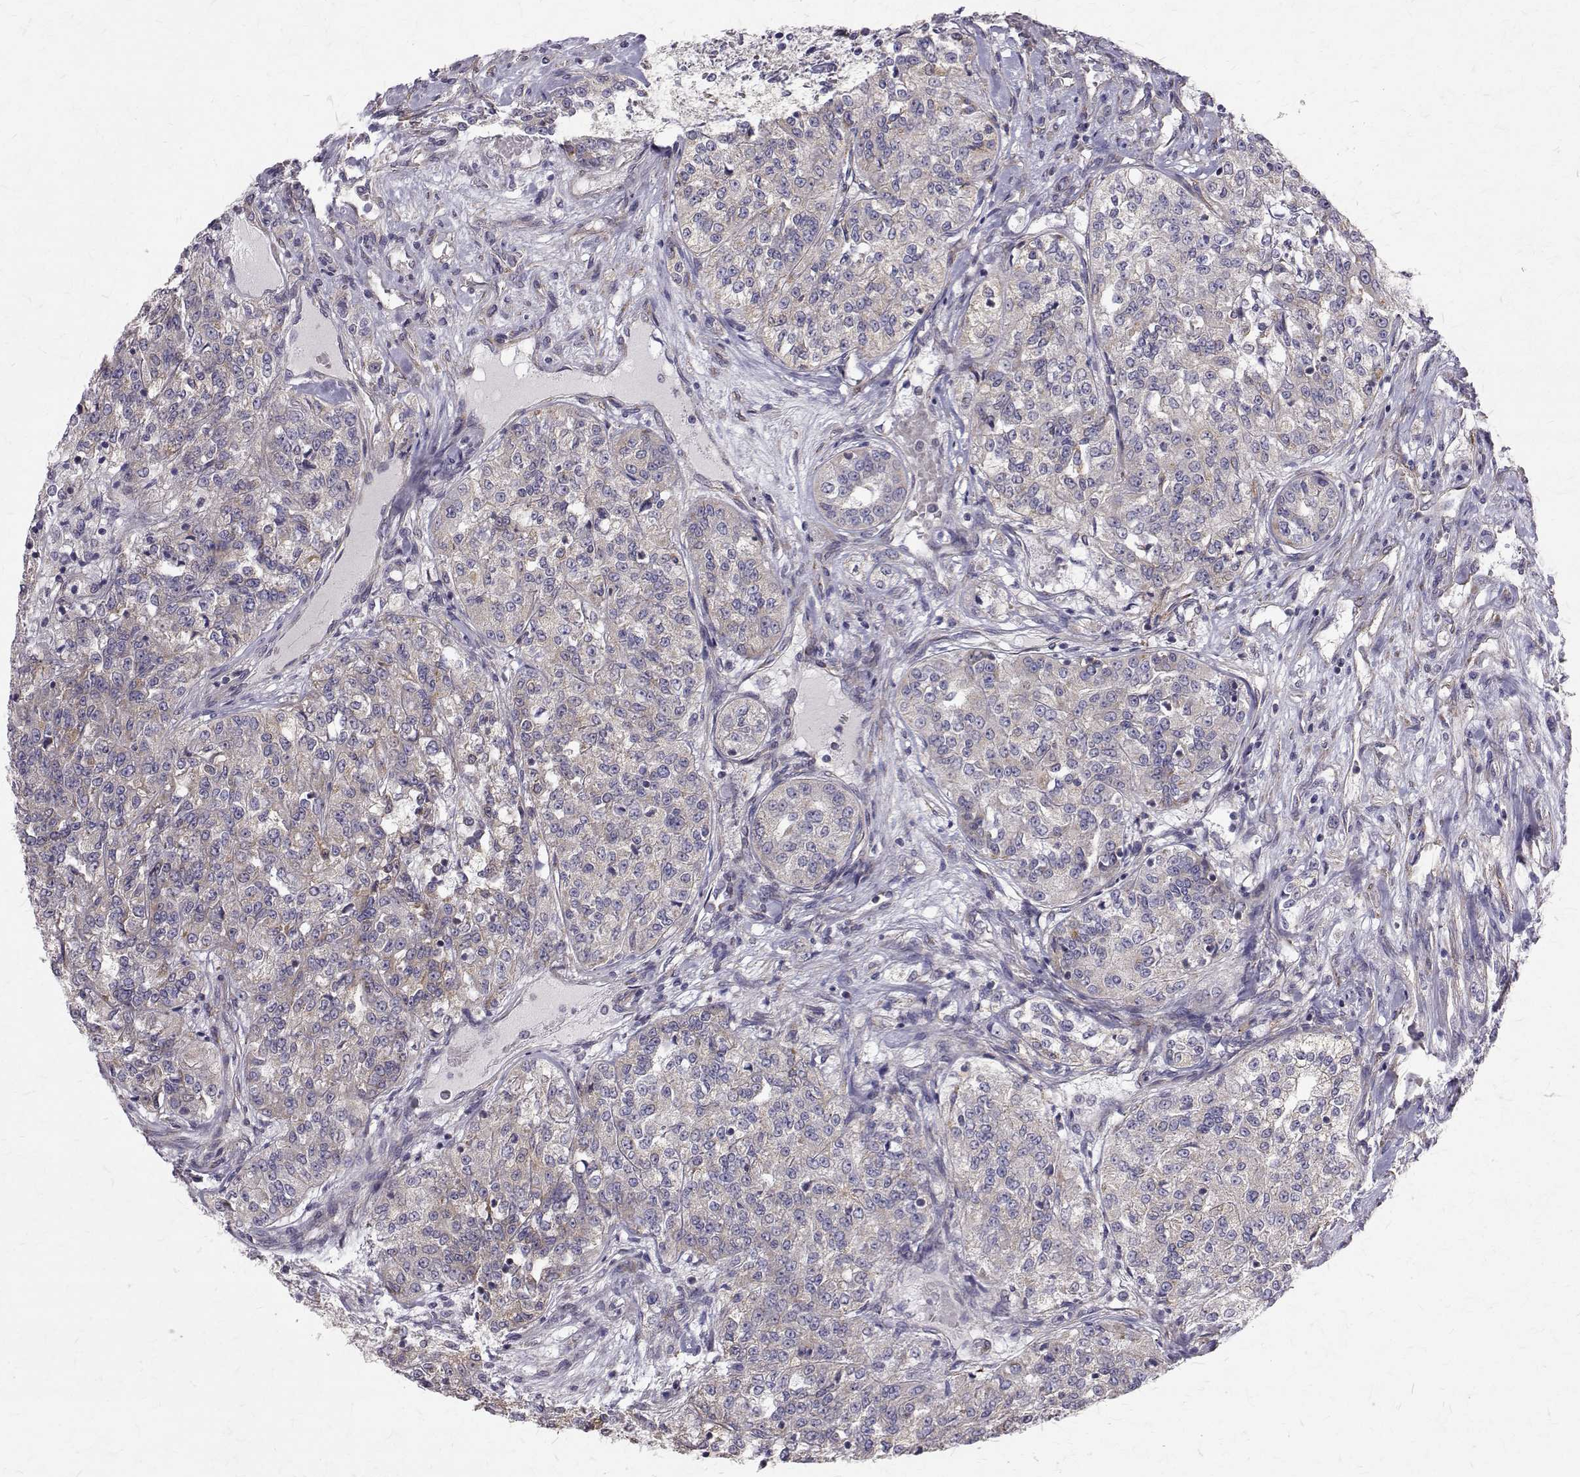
{"staining": {"intensity": "negative", "quantity": "none", "location": "none"}, "tissue": "renal cancer", "cell_type": "Tumor cells", "image_type": "cancer", "snomed": [{"axis": "morphology", "description": "Adenocarcinoma, NOS"}, {"axis": "topography", "description": "Kidney"}], "caption": "High magnification brightfield microscopy of renal cancer (adenocarcinoma) stained with DAB (3,3'-diaminobenzidine) (brown) and counterstained with hematoxylin (blue): tumor cells show no significant positivity.", "gene": "ARFGAP1", "patient": {"sex": "female", "age": 63}}